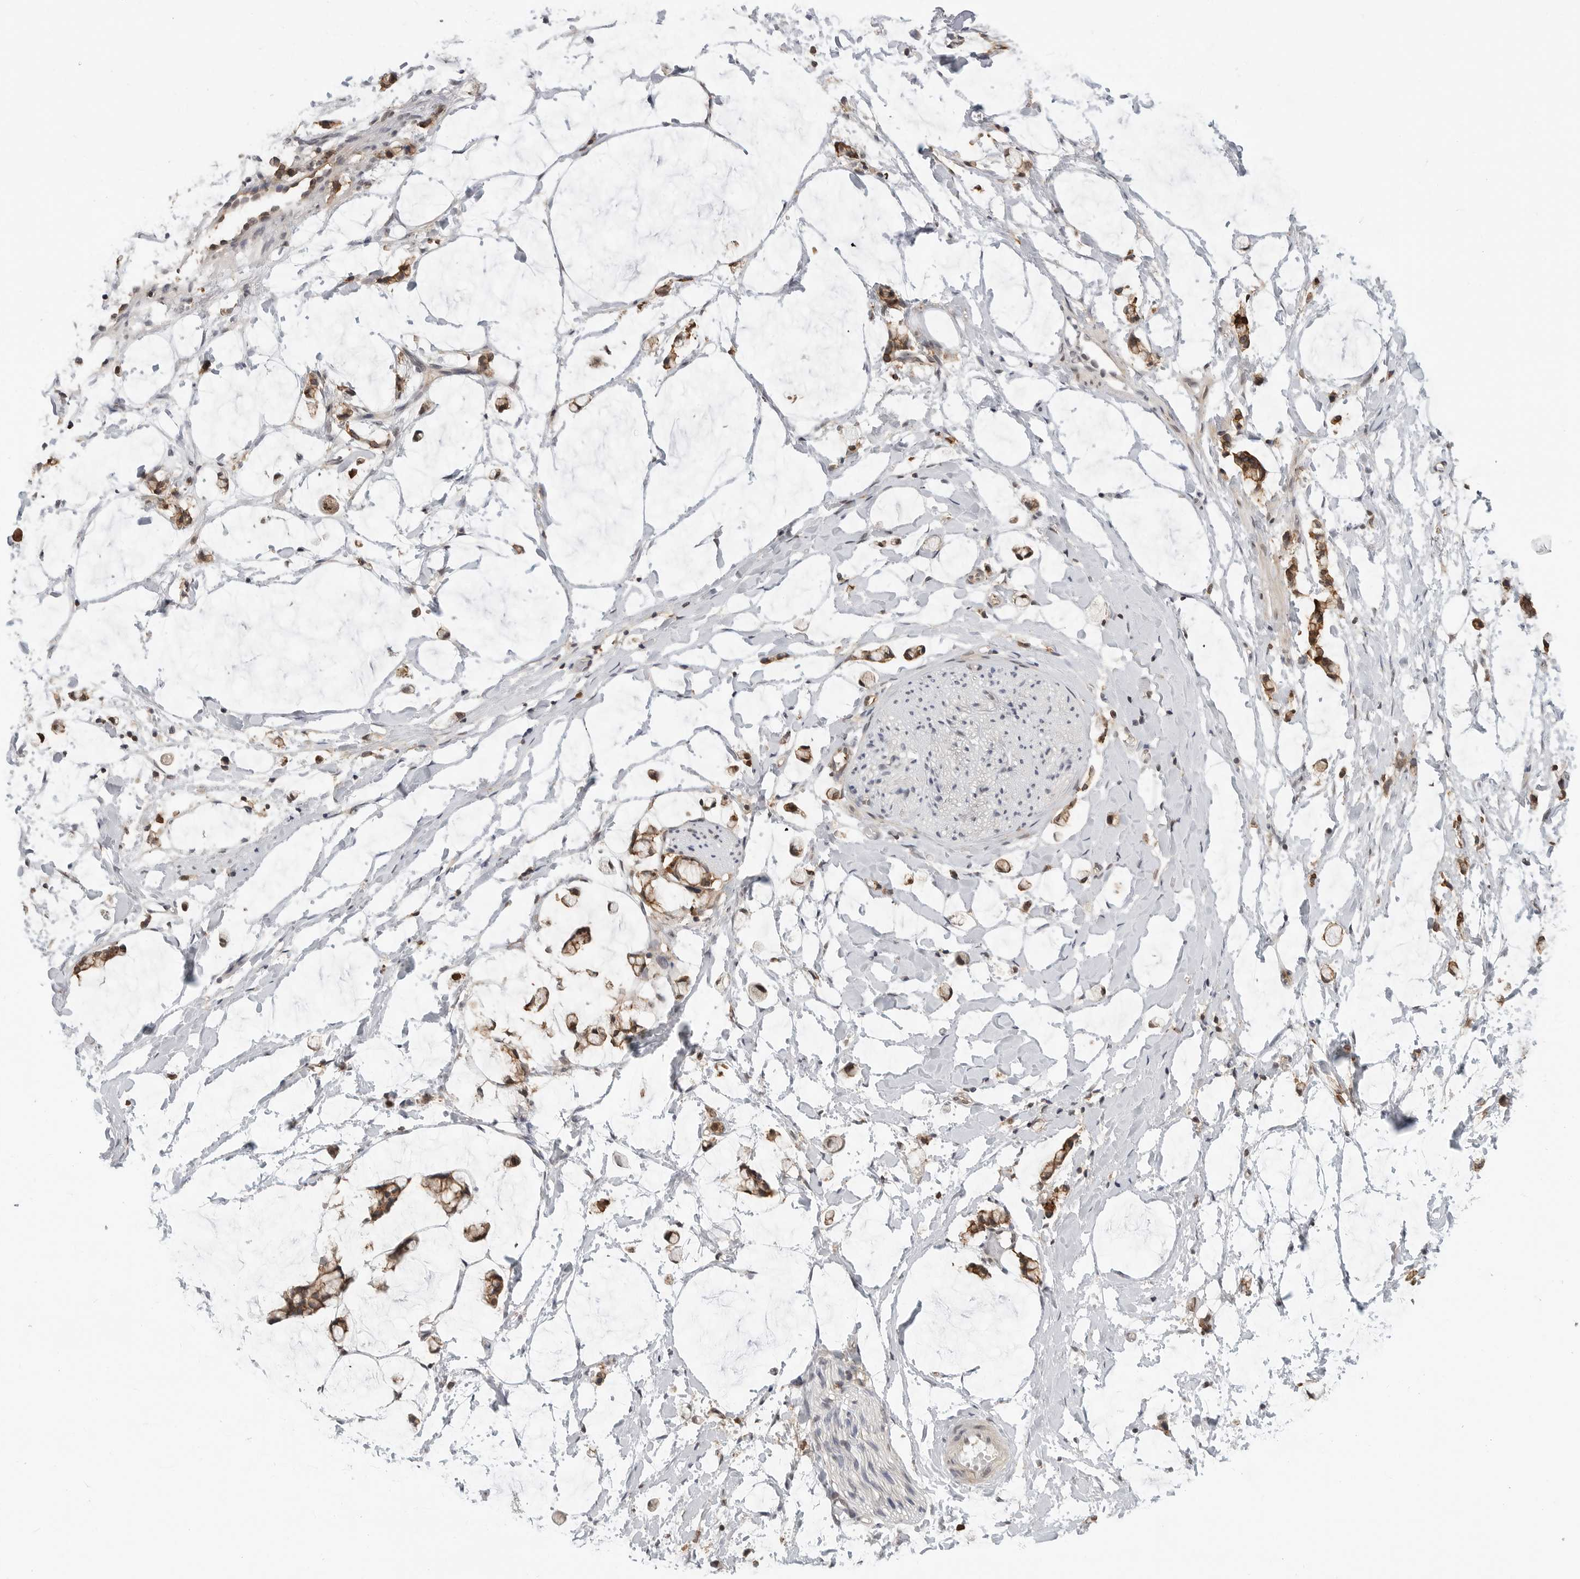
{"staining": {"intensity": "moderate", "quantity": "<25%", "location": "cytoplasmic/membranous"}, "tissue": "adipose tissue", "cell_type": "Adipocytes", "image_type": "normal", "snomed": [{"axis": "morphology", "description": "Normal tissue, NOS"}, {"axis": "morphology", "description": "Adenocarcinoma, NOS"}, {"axis": "topography", "description": "Colon"}, {"axis": "topography", "description": "Peripheral nerve tissue"}], "caption": "Protein expression analysis of benign human adipose tissue reveals moderate cytoplasmic/membranous staining in approximately <25% of adipocytes. Immunohistochemistry stains the protein in brown and the nuclei are stained blue.", "gene": "ANXA11", "patient": {"sex": "male", "age": 14}}